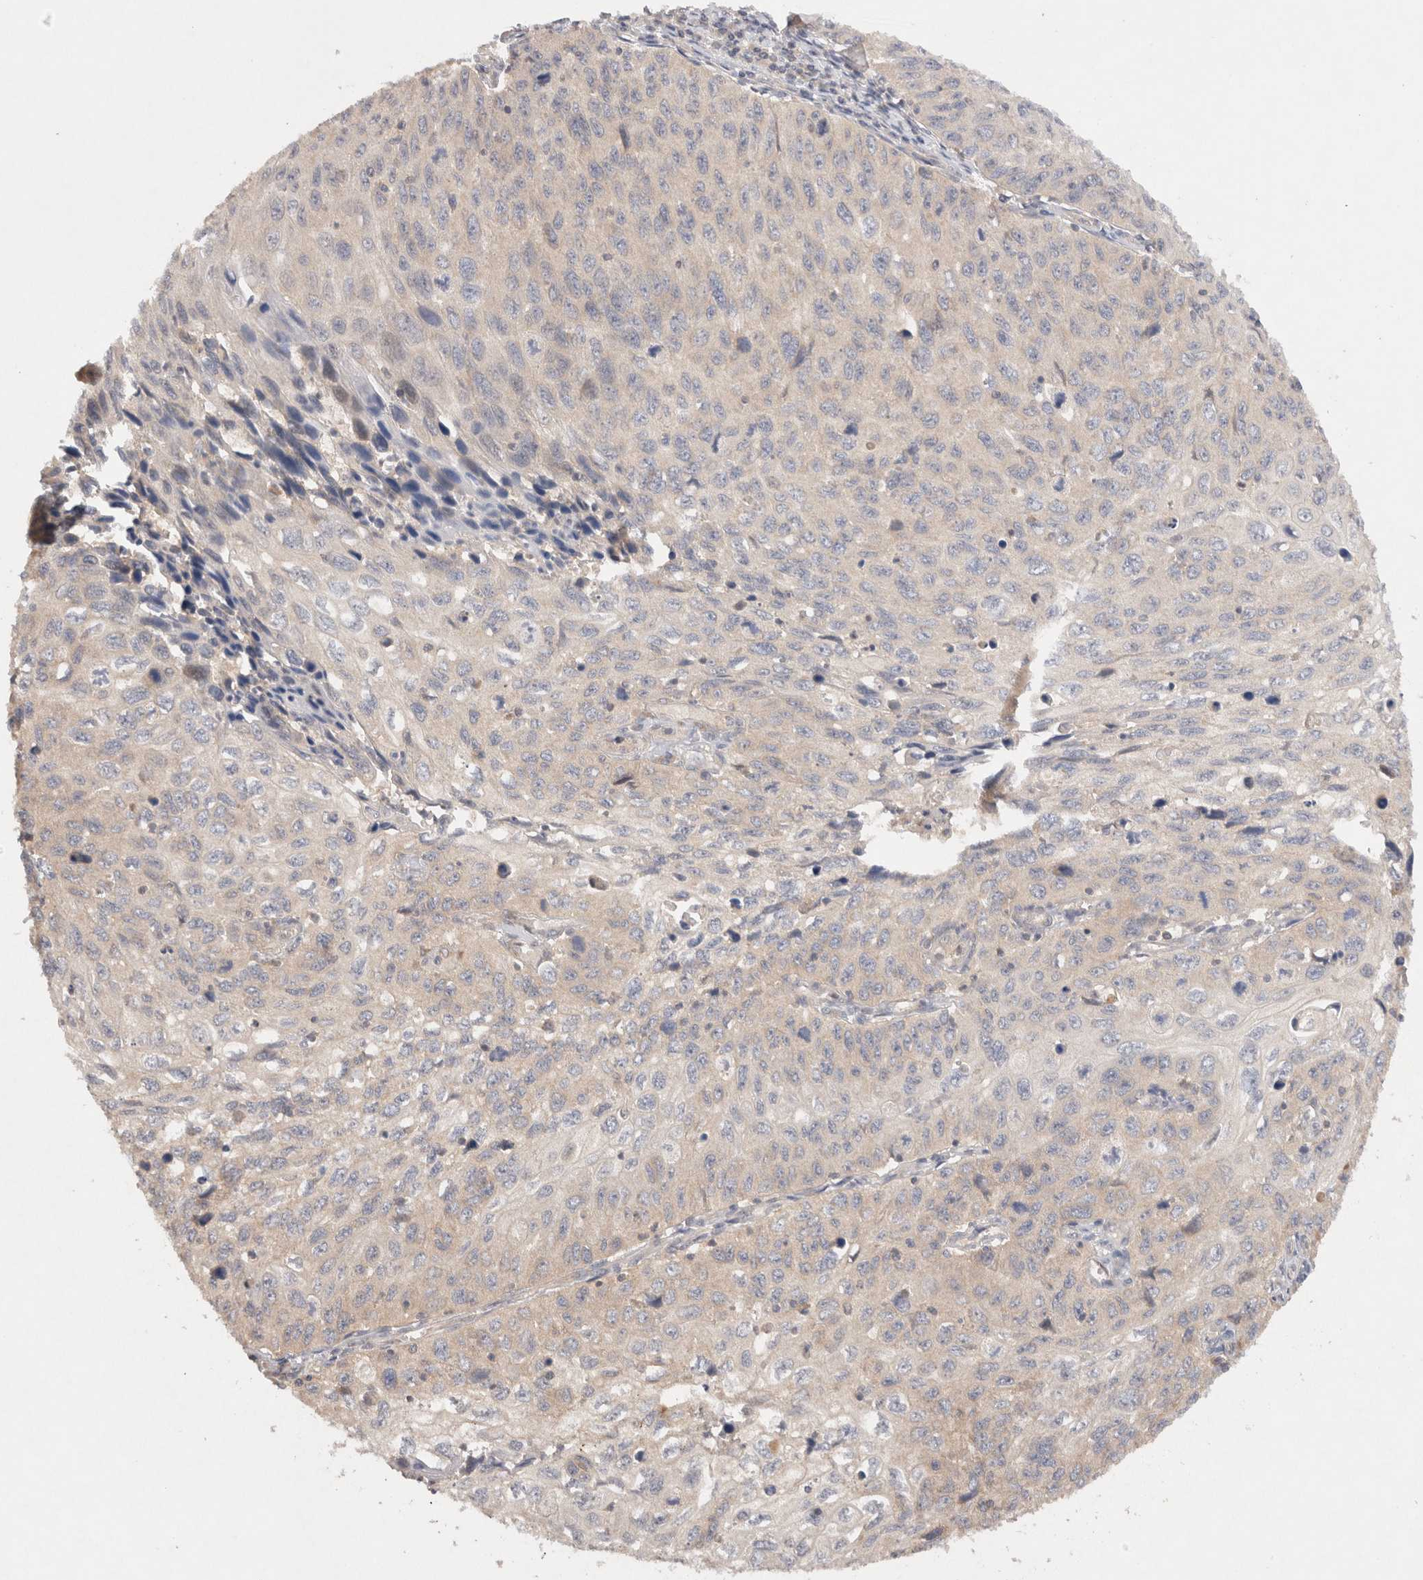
{"staining": {"intensity": "weak", "quantity": "<25%", "location": "cytoplasmic/membranous"}, "tissue": "cervical cancer", "cell_type": "Tumor cells", "image_type": "cancer", "snomed": [{"axis": "morphology", "description": "Squamous cell carcinoma, NOS"}, {"axis": "topography", "description": "Cervix"}], "caption": "Tumor cells show no significant protein positivity in squamous cell carcinoma (cervical).", "gene": "KLHL20", "patient": {"sex": "female", "age": 53}}